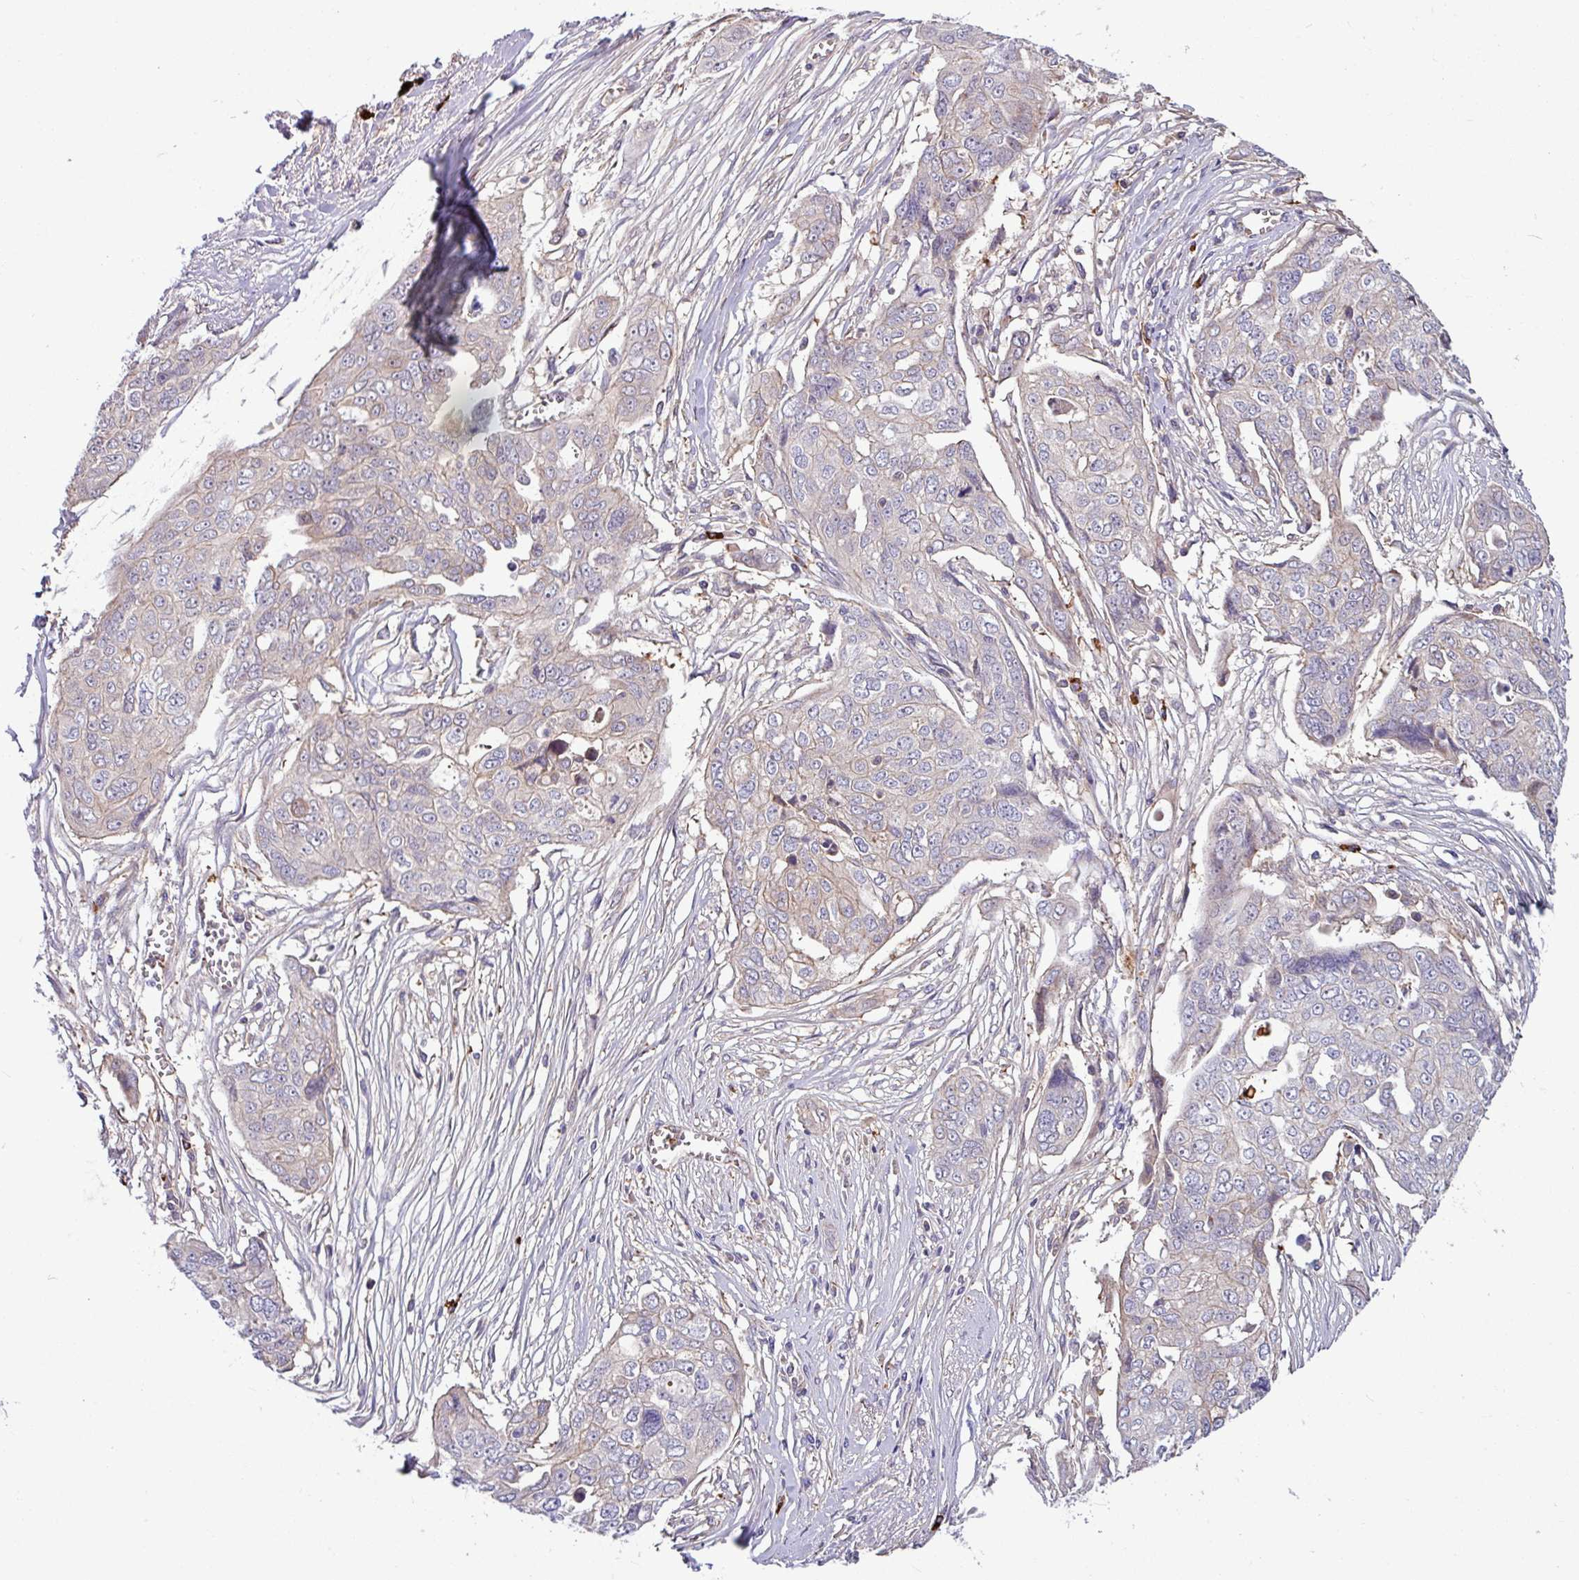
{"staining": {"intensity": "negative", "quantity": "none", "location": "none"}, "tissue": "ovarian cancer", "cell_type": "Tumor cells", "image_type": "cancer", "snomed": [{"axis": "morphology", "description": "Carcinoma, endometroid"}, {"axis": "topography", "description": "Ovary"}], "caption": "Micrograph shows no protein positivity in tumor cells of ovarian cancer tissue. (Brightfield microscopy of DAB (3,3'-diaminobenzidine) immunohistochemistry (IHC) at high magnification).", "gene": "B4GALNT4", "patient": {"sex": "female", "age": 70}}